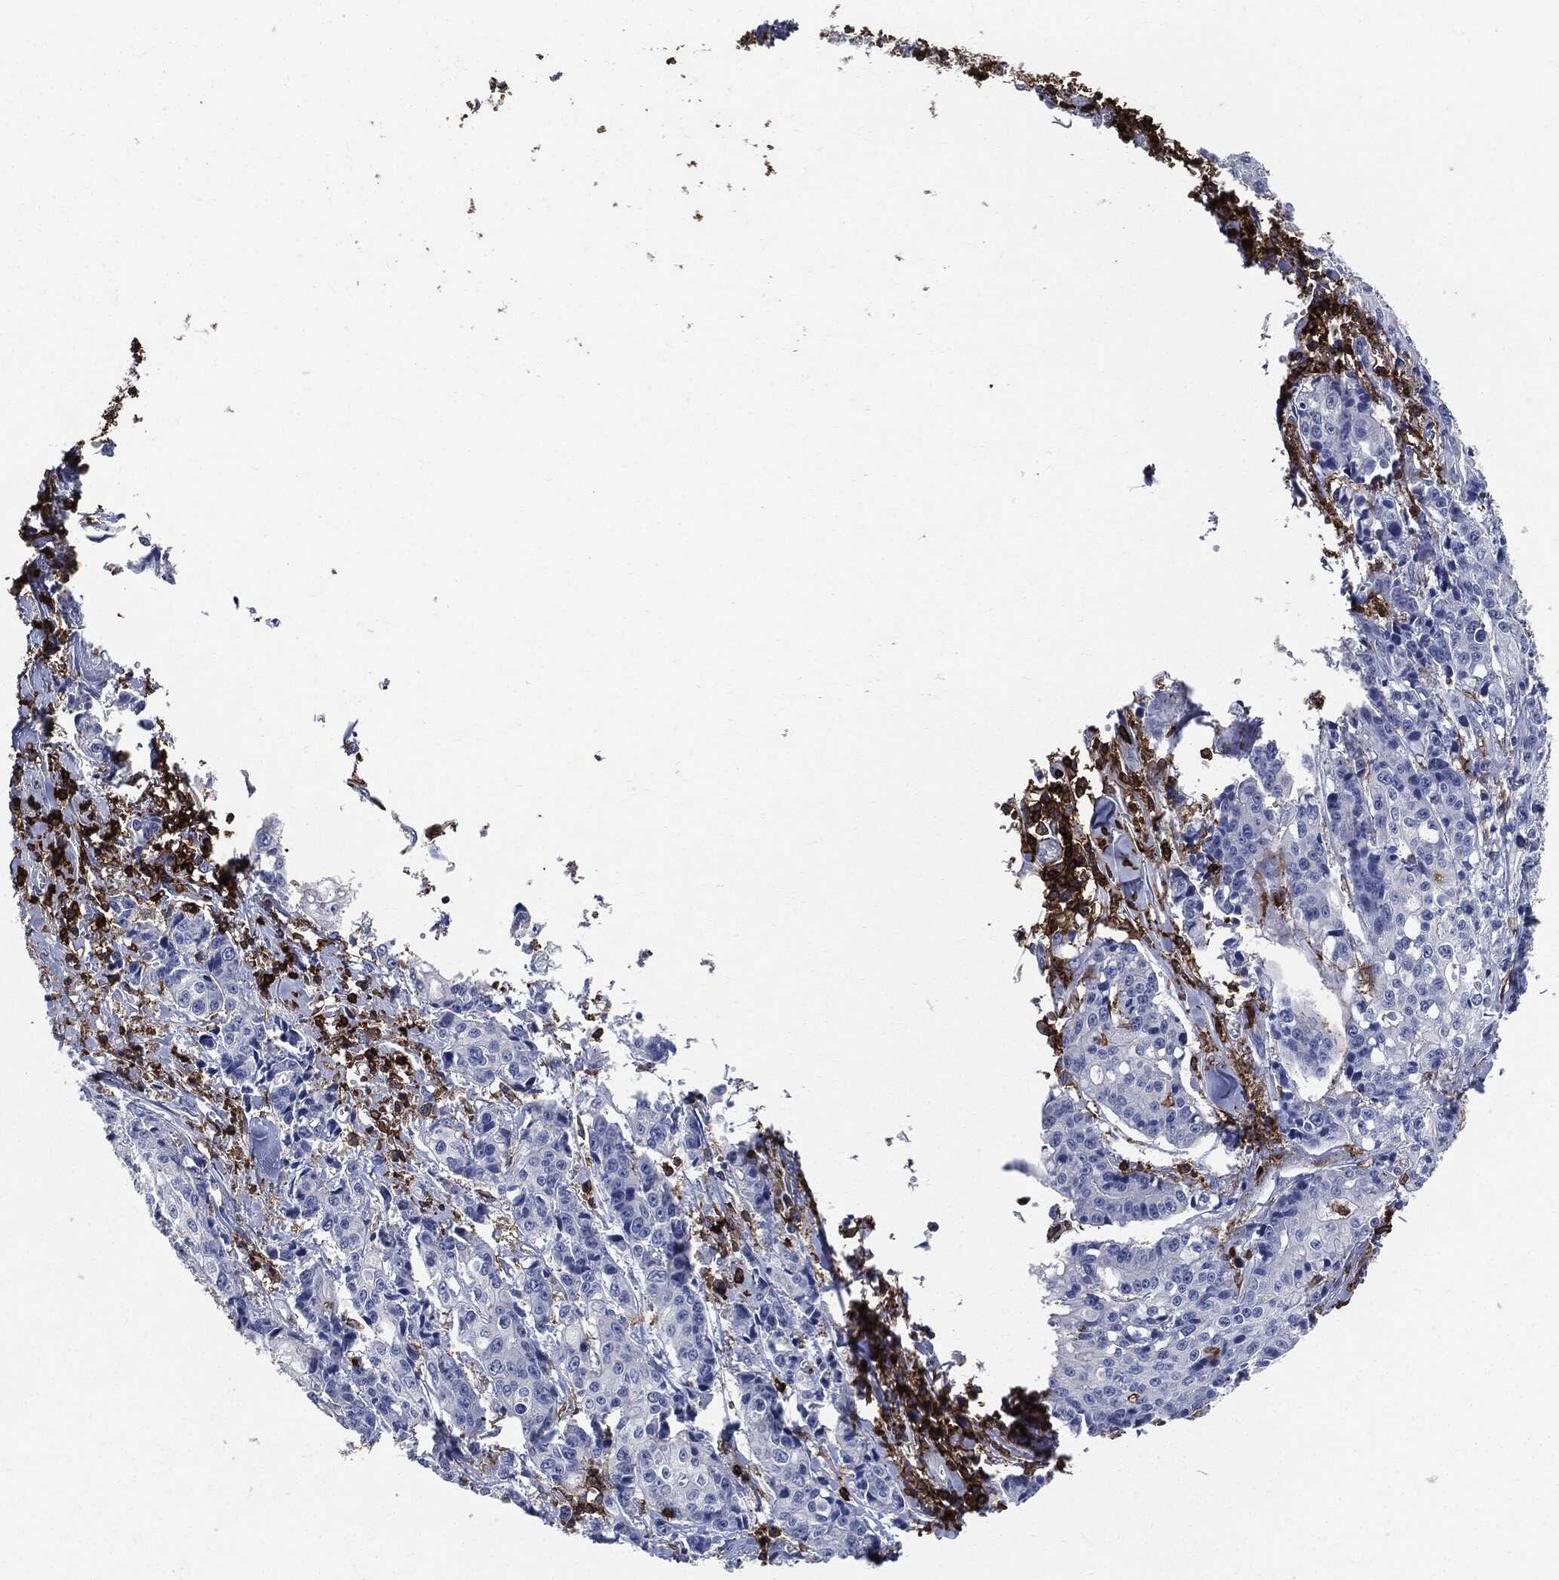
{"staining": {"intensity": "negative", "quantity": "none", "location": "none"}, "tissue": "pancreatic cancer", "cell_type": "Tumor cells", "image_type": "cancer", "snomed": [{"axis": "morphology", "description": "Adenocarcinoma, NOS"}, {"axis": "topography", "description": "Pancreas"}], "caption": "Tumor cells show no significant protein positivity in pancreatic cancer (adenocarcinoma).", "gene": "PTPRC", "patient": {"sex": "male", "age": 64}}